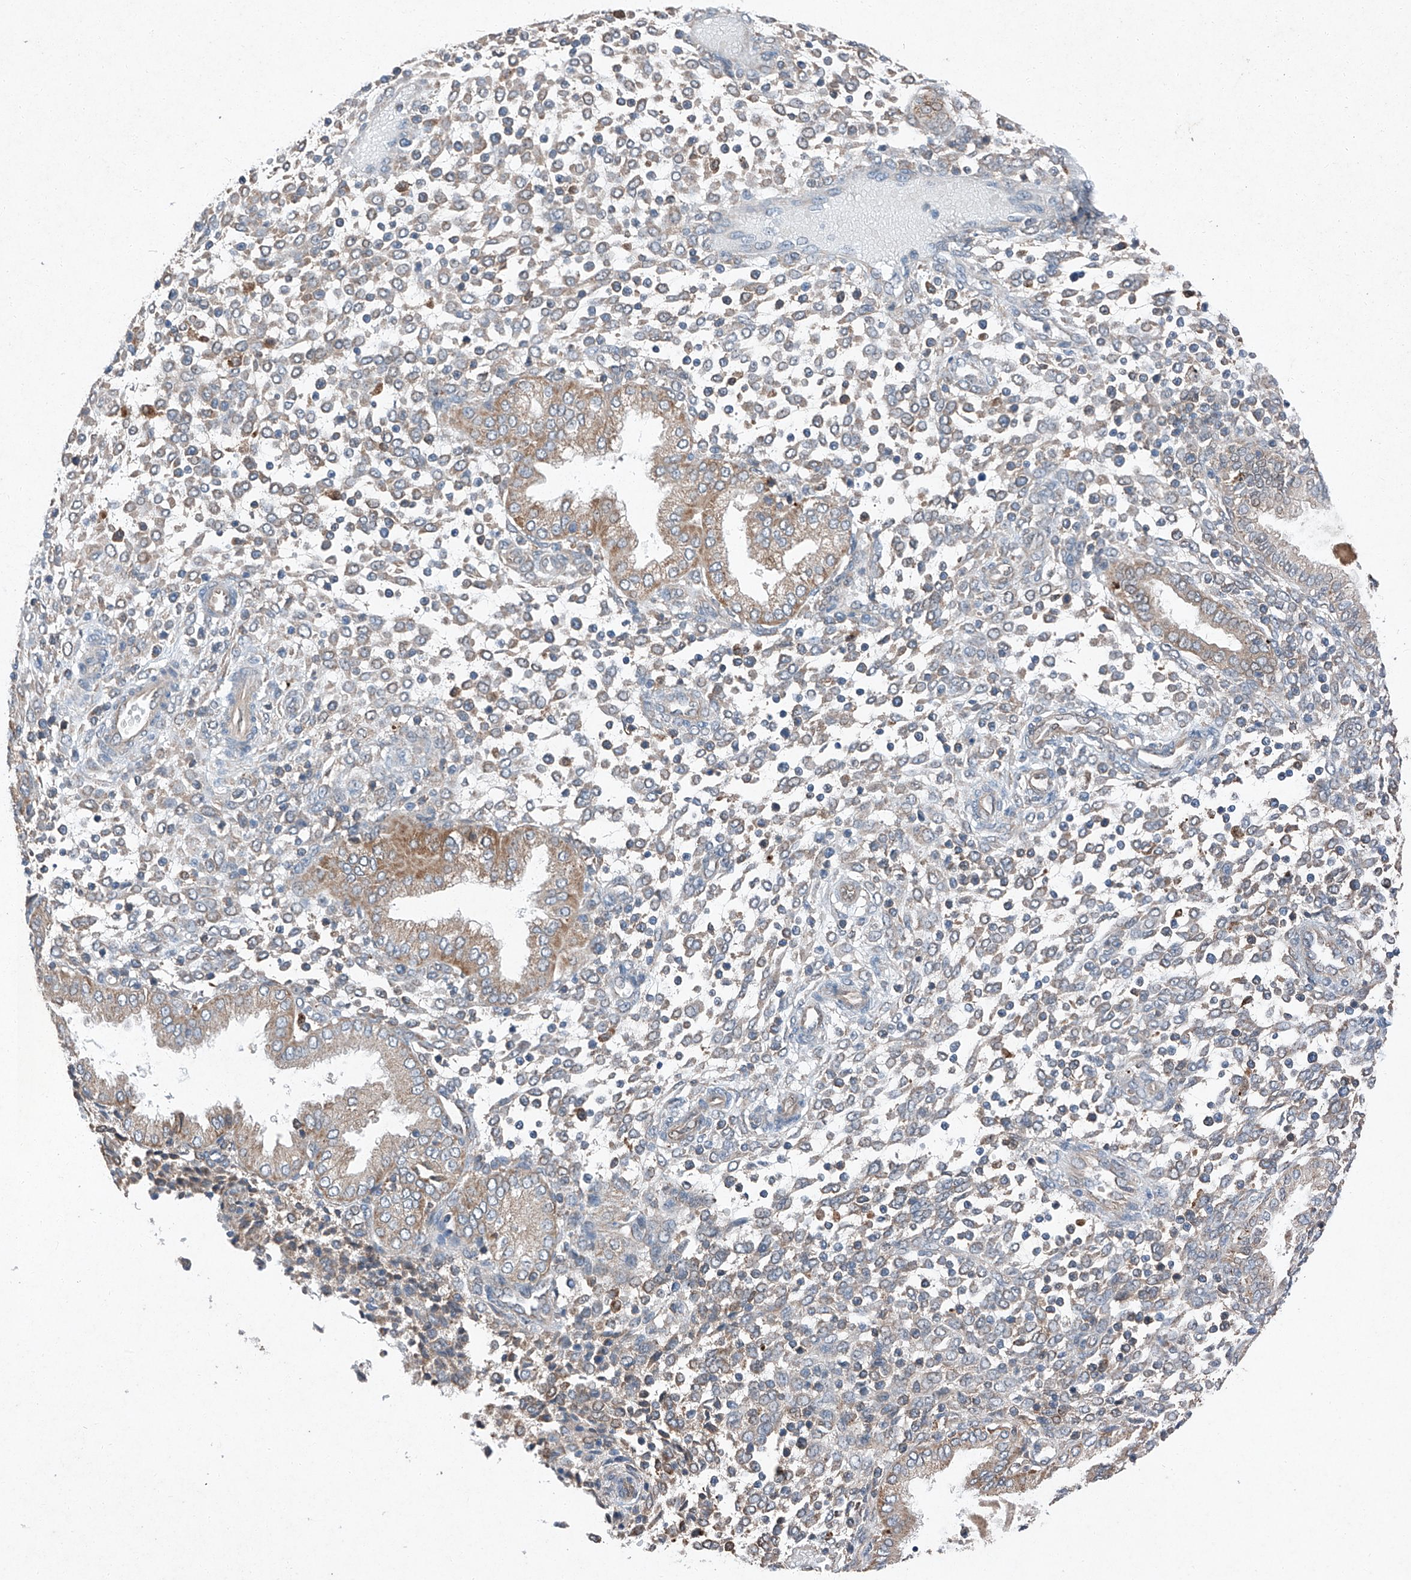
{"staining": {"intensity": "negative", "quantity": "none", "location": "none"}, "tissue": "endometrium", "cell_type": "Cells in endometrial stroma", "image_type": "normal", "snomed": [{"axis": "morphology", "description": "Normal tissue, NOS"}, {"axis": "topography", "description": "Endometrium"}], "caption": "Immunohistochemical staining of normal human endometrium shows no significant staining in cells in endometrial stroma.", "gene": "RUSC1", "patient": {"sex": "female", "age": 53}}